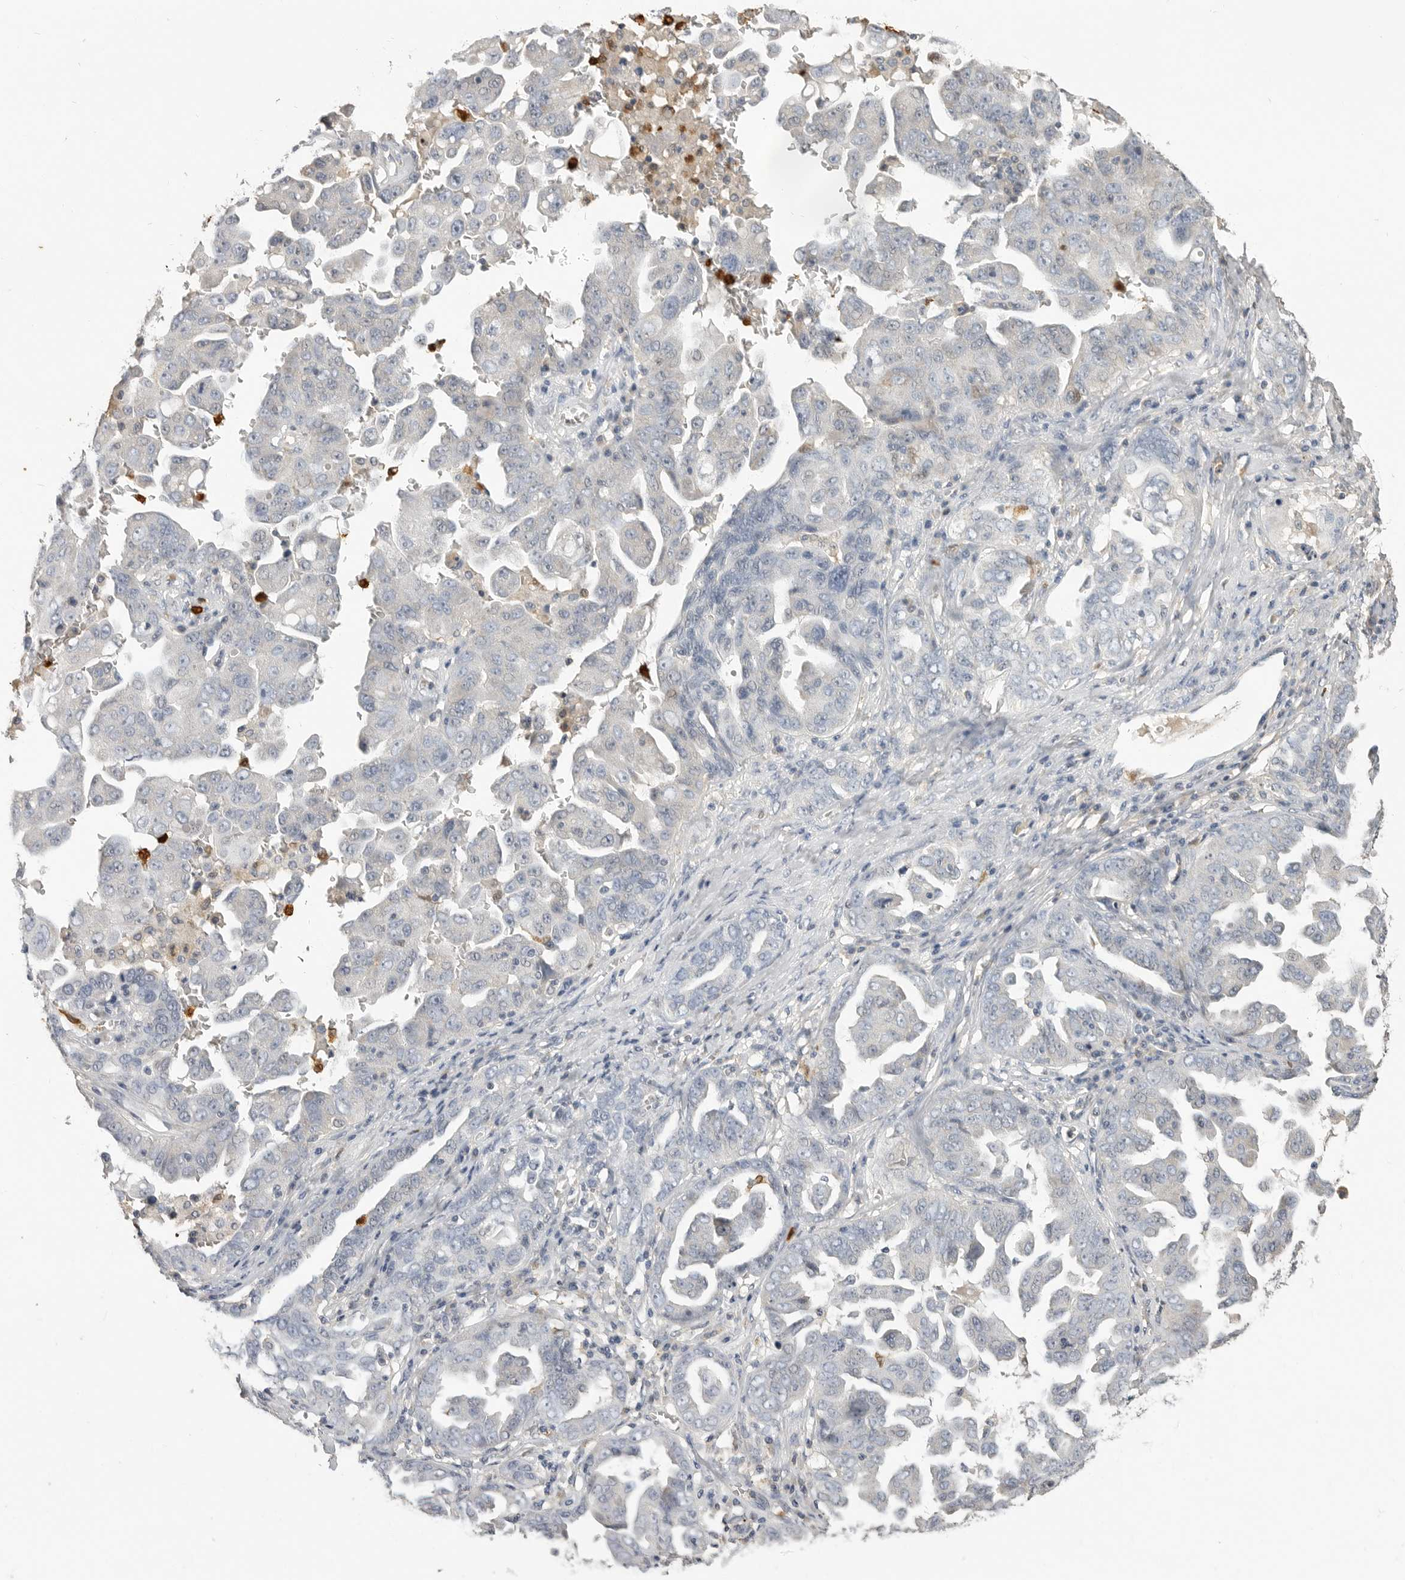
{"staining": {"intensity": "negative", "quantity": "none", "location": "none"}, "tissue": "ovarian cancer", "cell_type": "Tumor cells", "image_type": "cancer", "snomed": [{"axis": "morphology", "description": "Carcinoma, endometroid"}, {"axis": "topography", "description": "Ovary"}], "caption": "Endometroid carcinoma (ovarian) stained for a protein using IHC exhibits no expression tumor cells.", "gene": "LTBR", "patient": {"sex": "female", "age": 62}}